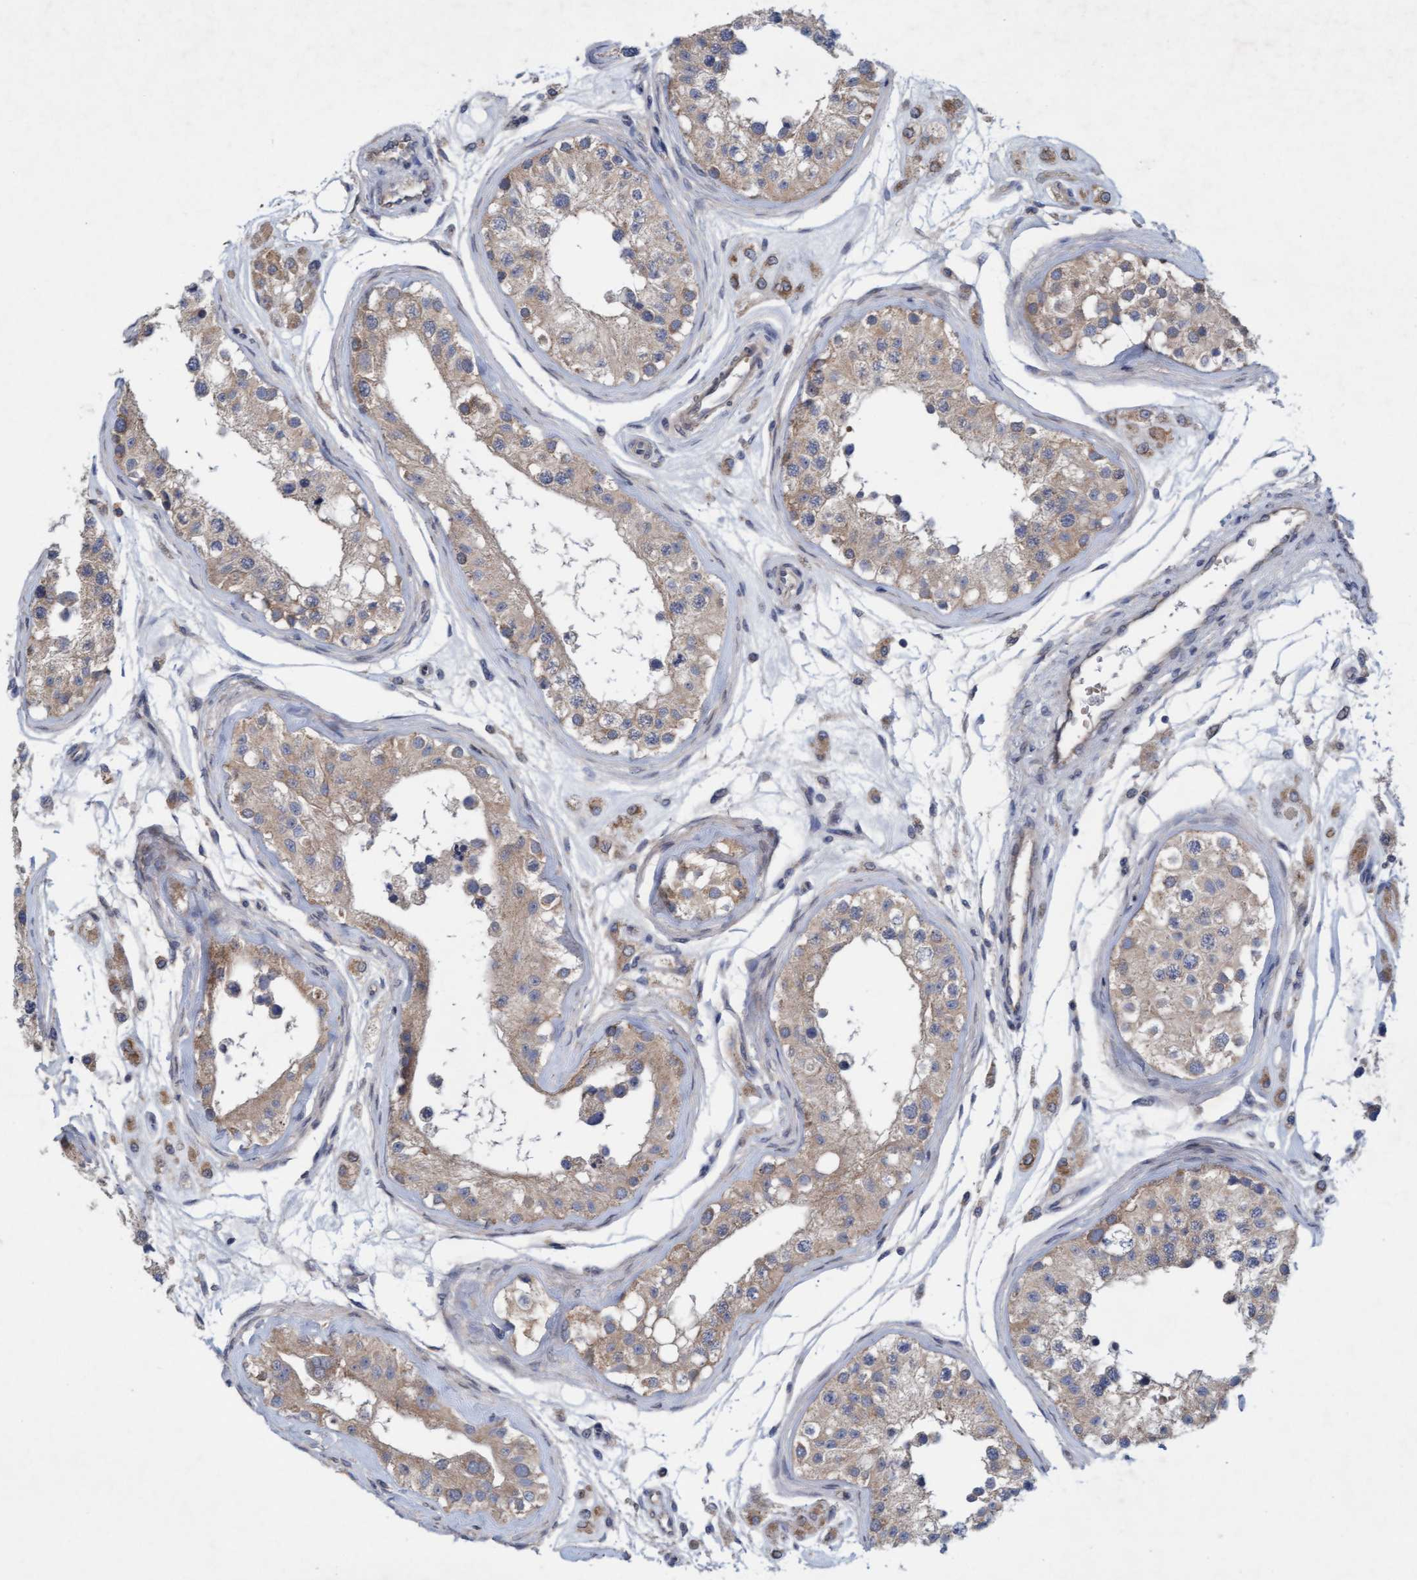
{"staining": {"intensity": "weak", "quantity": ">75%", "location": "cytoplasmic/membranous"}, "tissue": "testis", "cell_type": "Cells in seminiferous ducts", "image_type": "normal", "snomed": [{"axis": "morphology", "description": "Normal tissue, NOS"}, {"axis": "morphology", "description": "Adenocarcinoma, metastatic, NOS"}, {"axis": "topography", "description": "Testis"}], "caption": "Testis stained with a brown dye shows weak cytoplasmic/membranous positive staining in about >75% of cells in seminiferous ducts.", "gene": "DDHD2", "patient": {"sex": "male", "age": 26}}